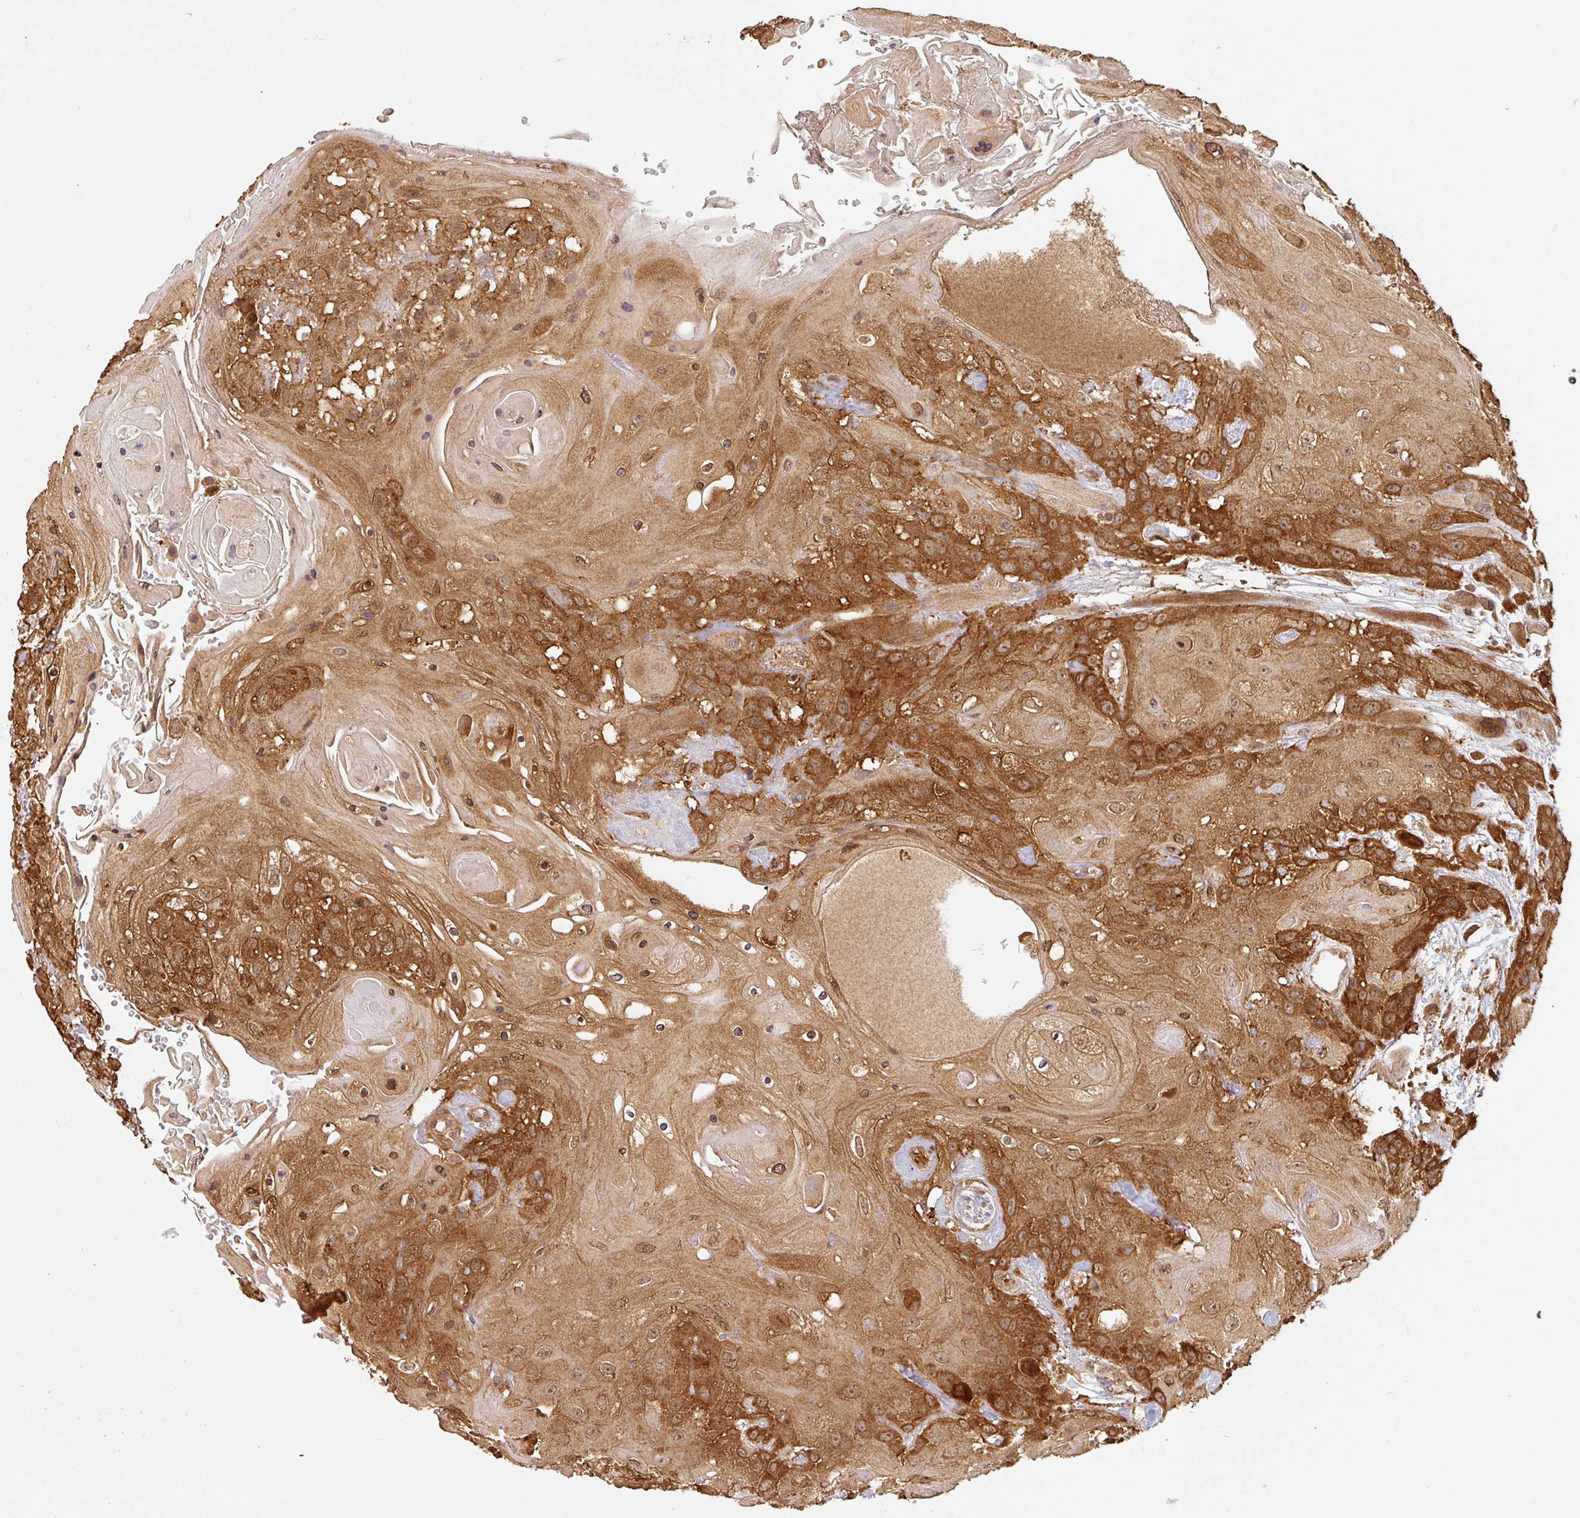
{"staining": {"intensity": "strong", "quantity": ">75%", "location": "cytoplasmic/membranous,nuclear"}, "tissue": "head and neck cancer", "cell_type": "Tumor cells", "image_type": "cancer", "snomed": [{"axis": "morphology", "description": "Squamous cell carcinoma, NOS"}, {"axis": "topography", "description": "Head-Neck"}], "caption": "Immunohistochemistry (IHC) photomicrograph of neoplastic tissue: human head and neck cancer (squamous cell carcinoma) stained using immunohistochemistry (IHC) shows high levels of strong protein expression localized specifically in the cytoplasmic/membranous and nuclear of tumor cells, appearing as a cytoplasmic/membranous and nuclear brown color.", "gene": "ZNF322", "patient": {"sex": "female", "age": 43}}